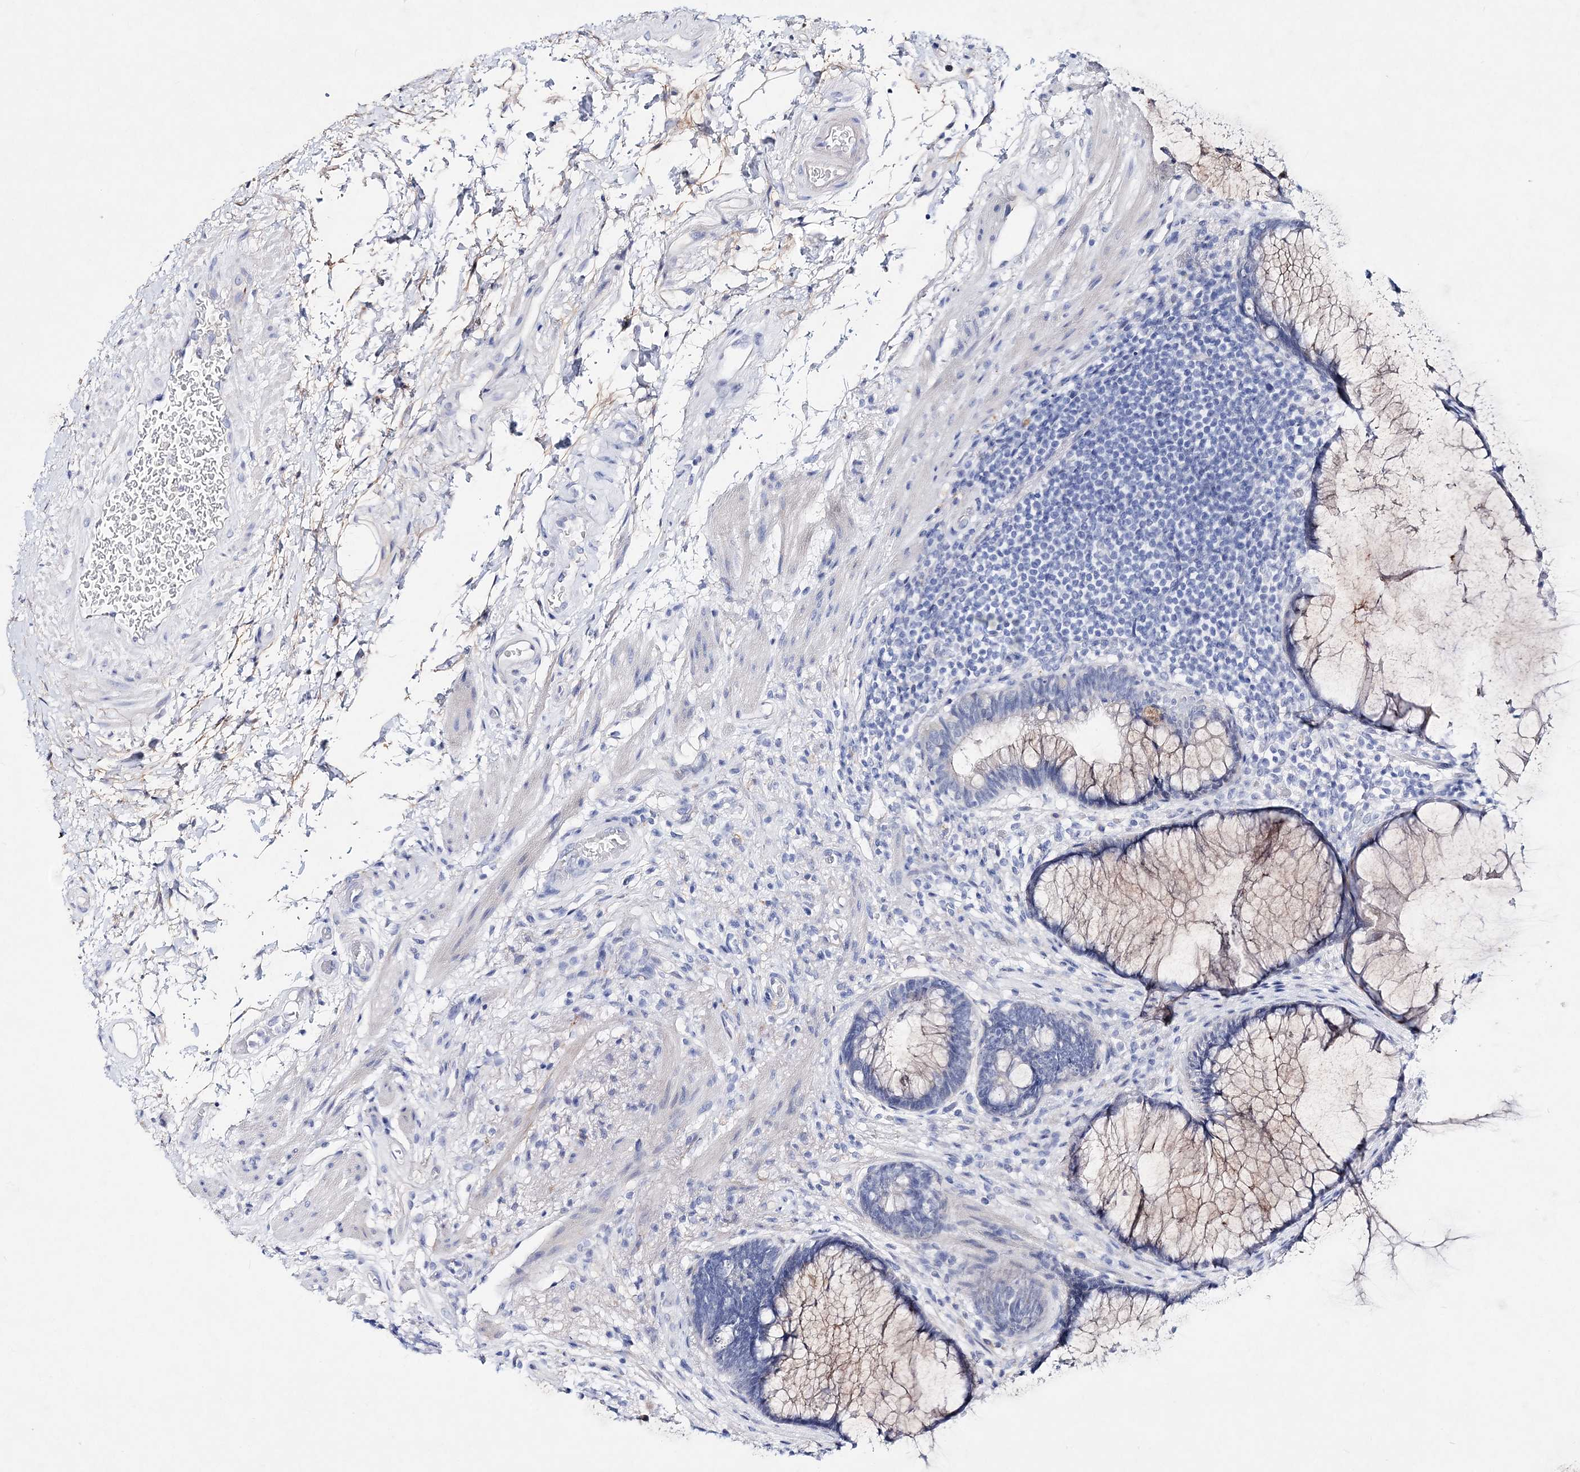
{"staining": {"intensity": "weak", "quantity": "<25%", "location": "cytoplasmic/membranous"}, "tissue": "rectum", "cell_type": "Glandular cells", "image_type": "normal", "snomed": [{"axis": "morphology", "description": "Normal tissue, NOS"}, {"axis": "topography", "description": "Rectum"}], "caption": "There is no significant staining in glandular cells of rectum.", "gene": "SPINK7", "patient": {"sex": "male", "age": 51}}